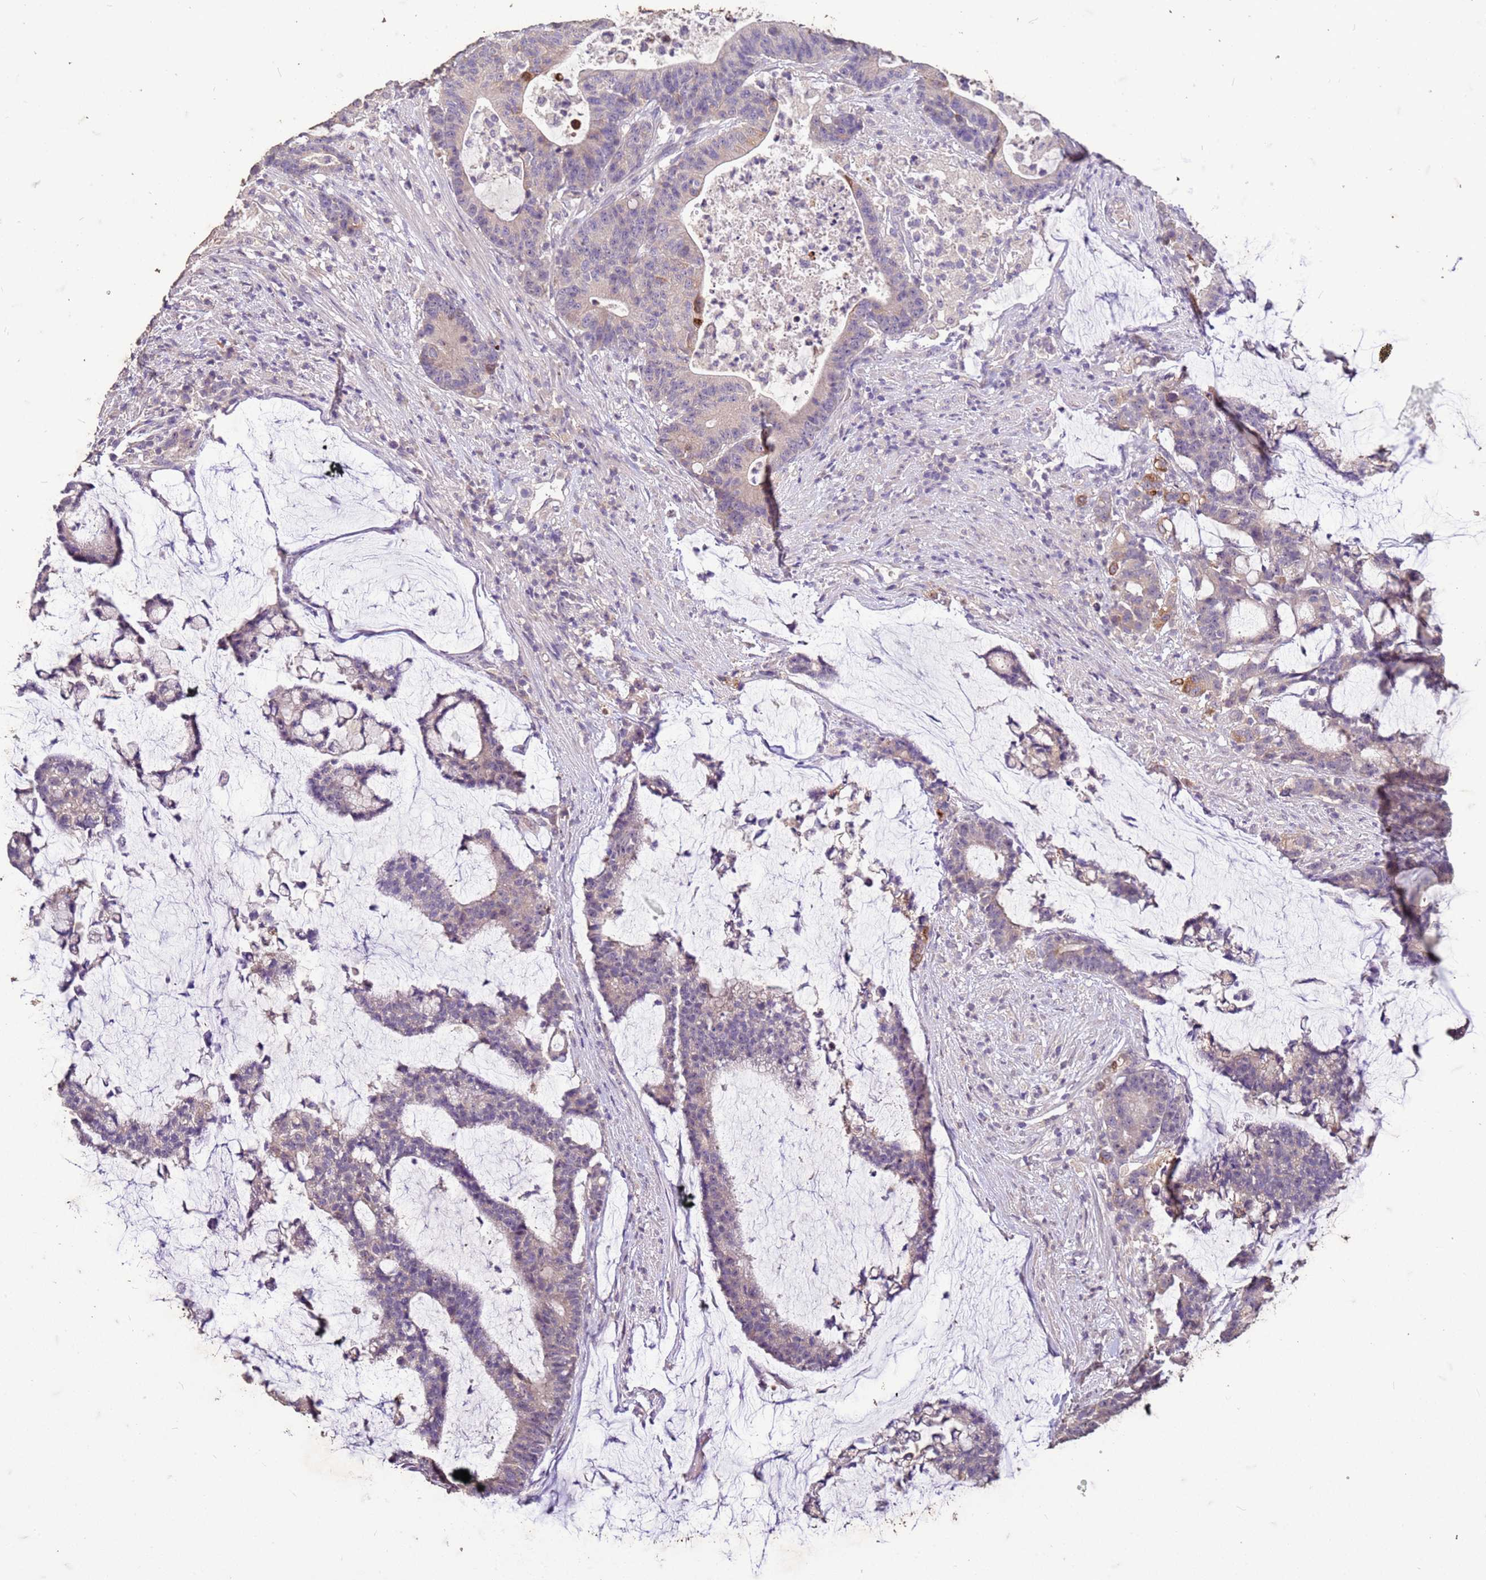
{"staining": {"intensity": "negative", "quantity": "none", "location": "none"}, "tissue": "colorectal cancer", "cell_type": "Tumor cells", "image_type": "cancer", "snomed": [{"axis": "morphology", "description": "Adenocarcinoma, NOS"}, {"axis": "topography", "description": "Colon"}], "caption": "A photomicrograph of human colorectal adenocarcinoma is negative for staining in tumor cells. (Brightfield microscopy of DAB immunohistochemistry (IHC) at high magnification).", "gene": "FAM184B", "patient": {"sex": "female", "age": 84}}